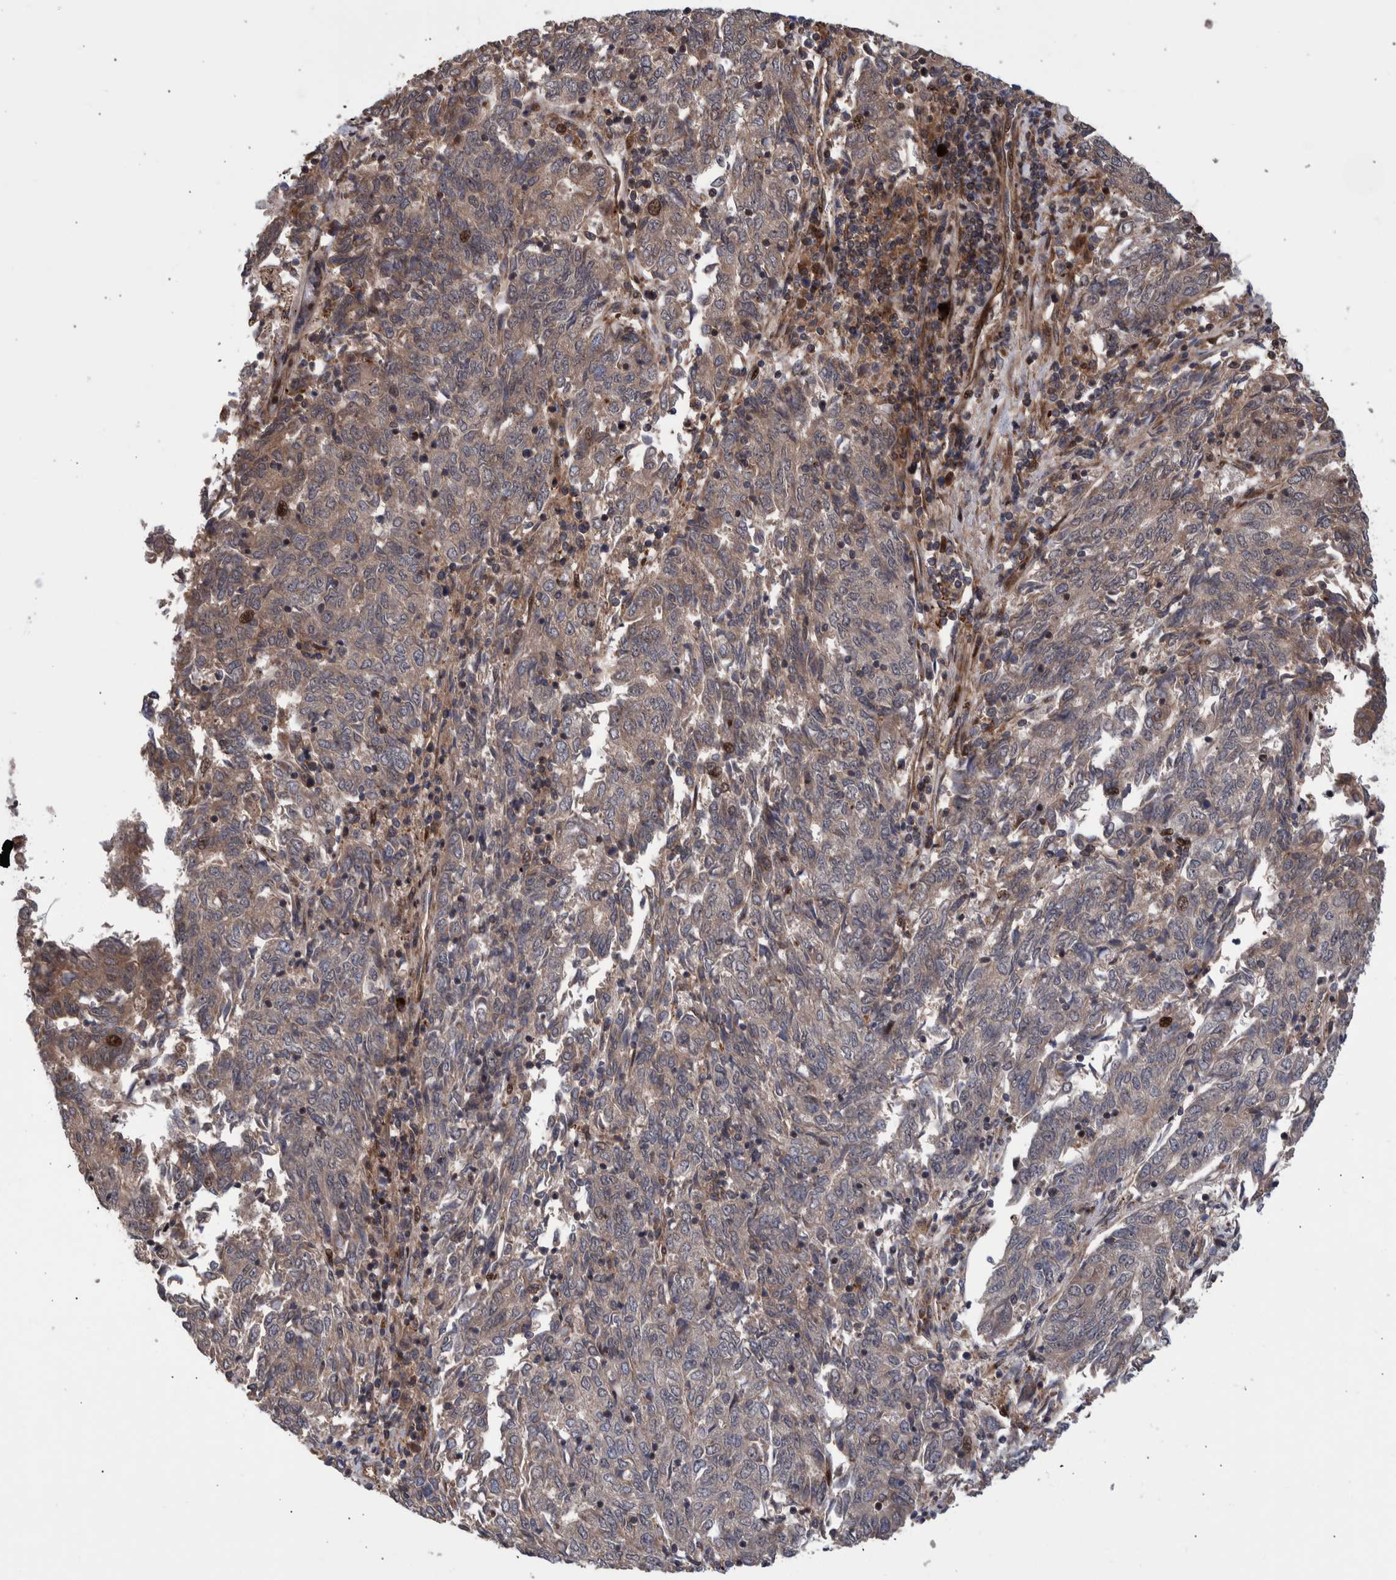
{"staining": {"intensity": "weak", "quantity": "25%-75%", "location": "cytoplasmic/membranous,nuclear"}, "tissue": "endometrial cancer", "cell_type": "Tumor cells", "image_type": "cancer", "snomed": [{"axis": "morphology", "description": "Adenocarcinoma, NOS"}, {"axis": "topography", "description": "Endometrium"}], "caption": "Endometrial cancer was stained to show a protein in brown. There is low levels of weak cytoplasmic/membranous and nuclear expression in about 25%-75% of tumor cells. Using DAB (3,3'-diaminobenzidine) (brown) and hematoxylin (blue) stains, captured at high magnification using brightfield microscopy.", "gene": "SHISA6", "patient": {"sex": "female", "age": 80}}